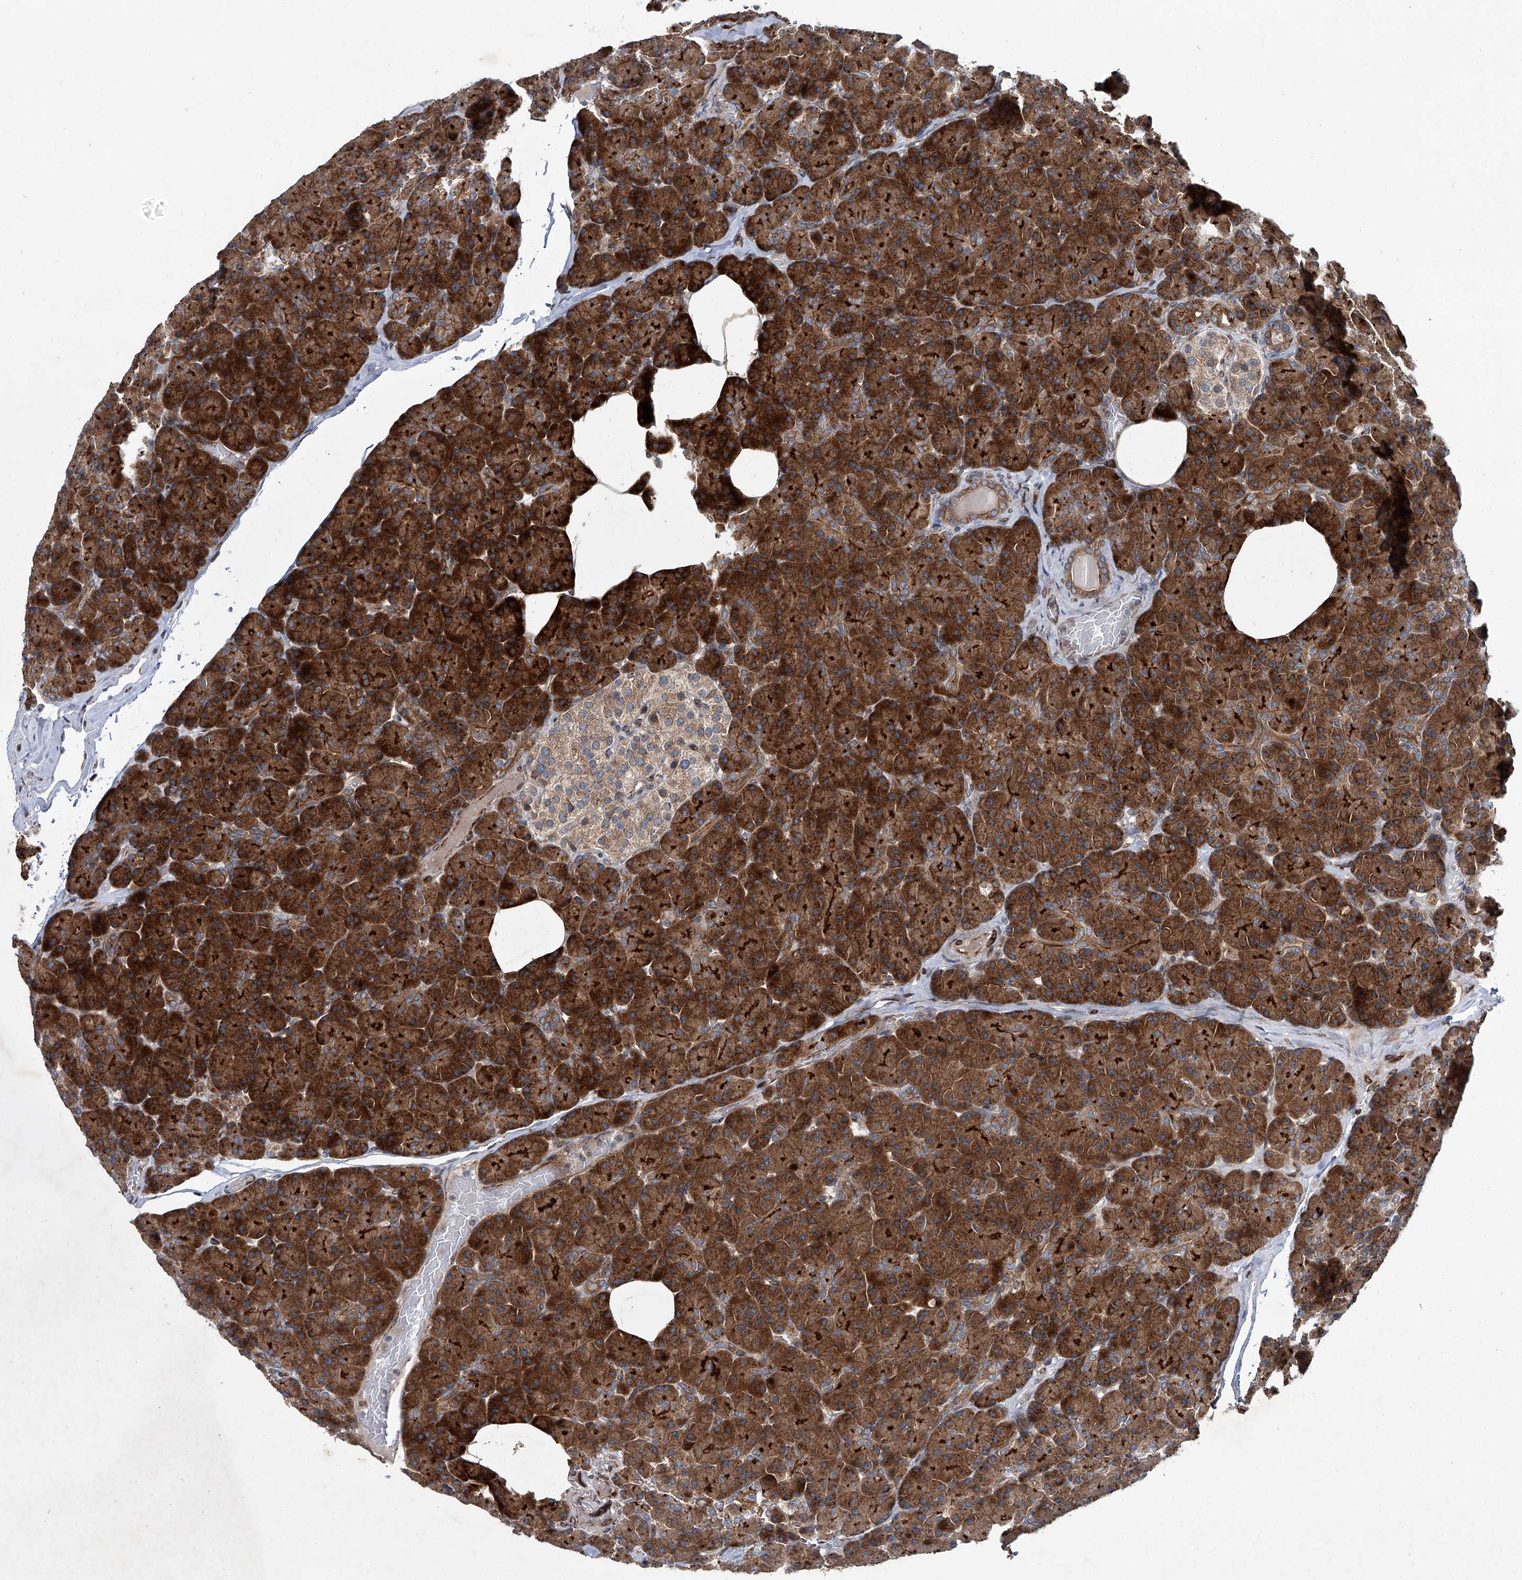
{"staining": {"intensity": "strong", "quantity": ">75%", "location": "cytoplasmic/membranous"}, "tissue": "pancreas", "cell_type": "Exocrine glandular cells", "image_type": "normal", "snomed": [{"axis": "morphology", "description": "Normal tissue, NOS"}, {"axis": "topography", "description": "Pancreas"}], "caption": "Strong cytoplasmic/membranous positivity for a protein is appreciated in about >75% of exocrine glandular cells of benign pancreas using immunohistochemistry.", "gene": "GPR132", "patient": {"sex": "female", "age": 43}}